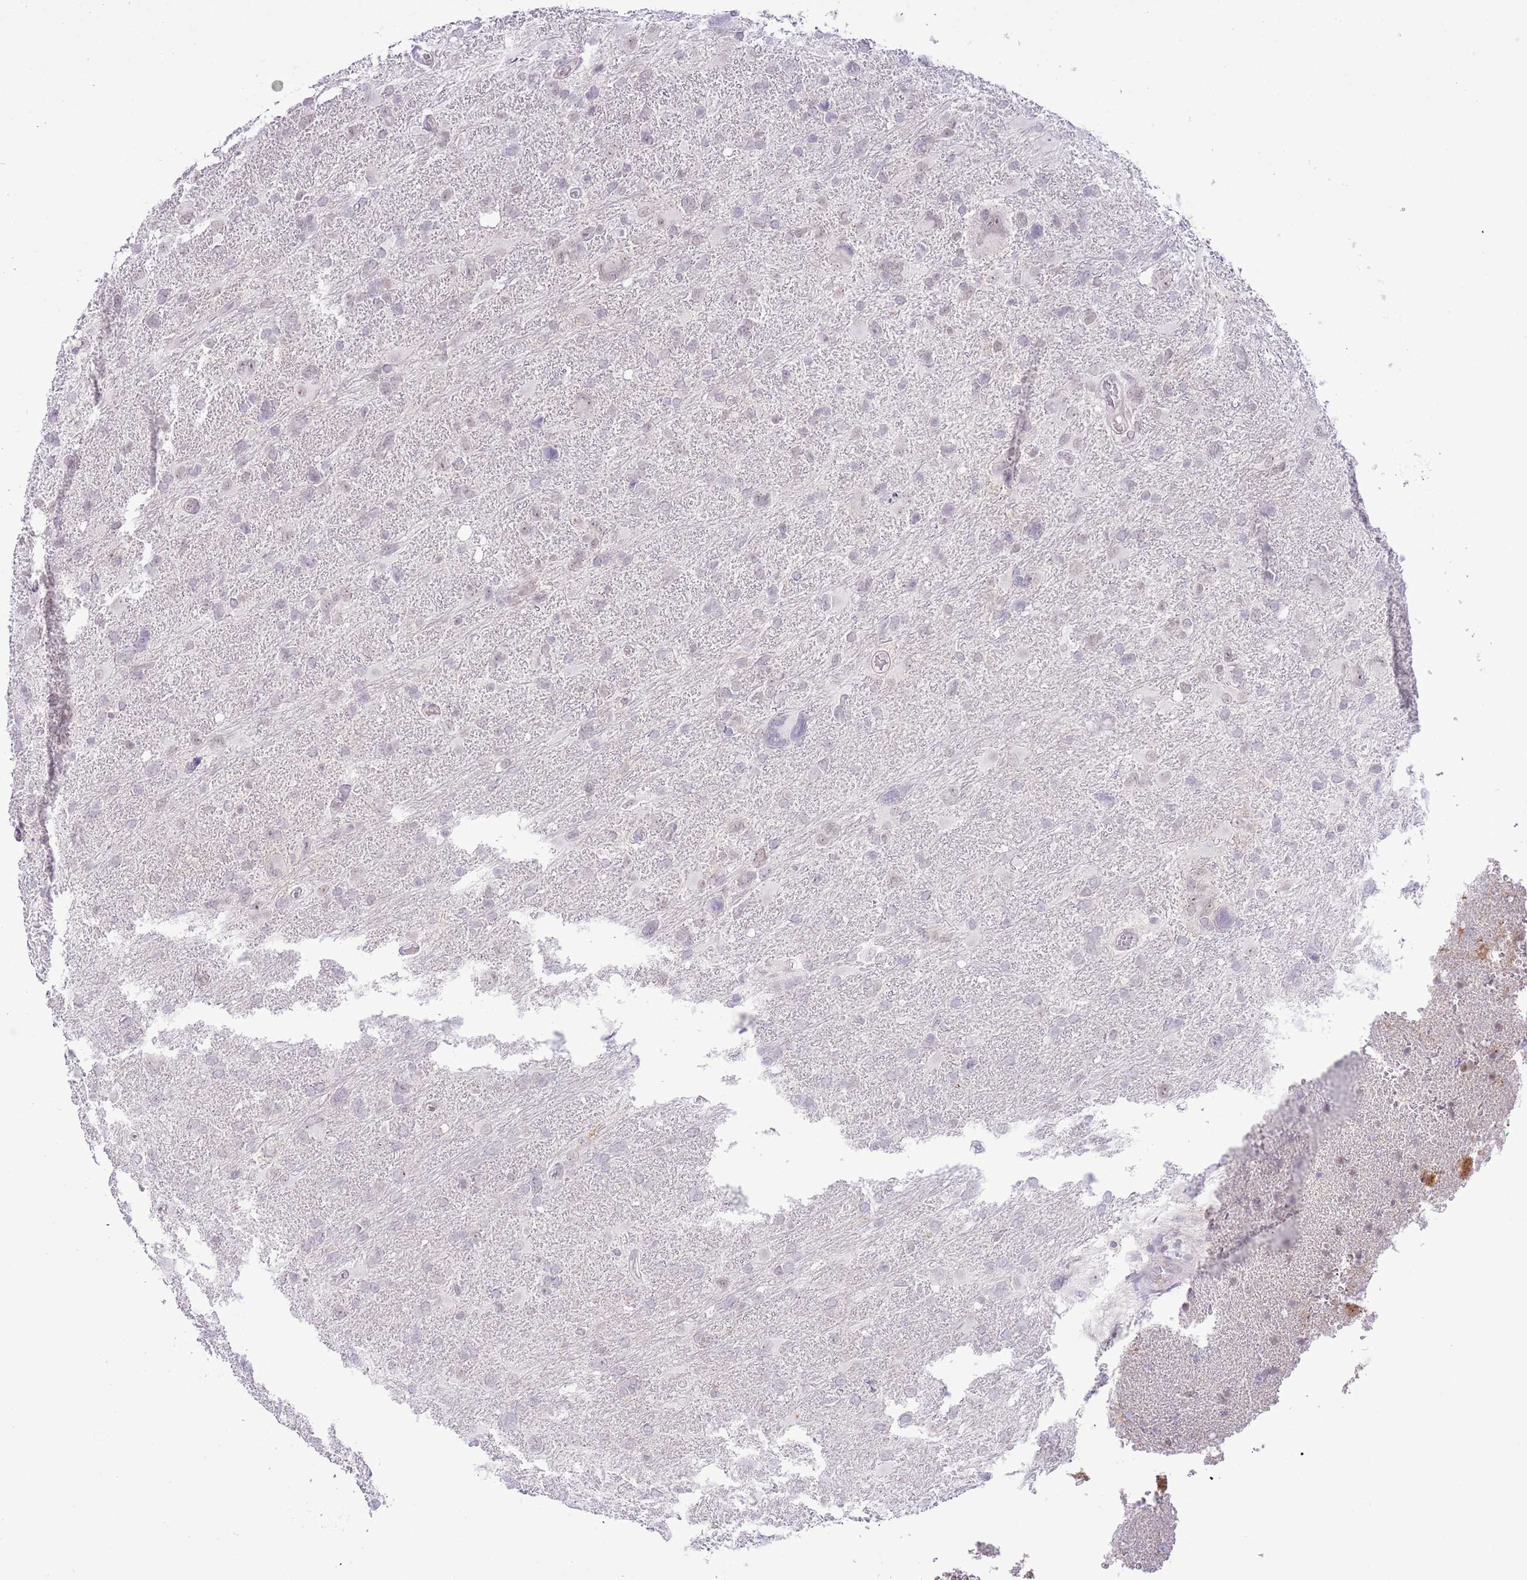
{"staining": {"intensity": "negative", "quantity": "none", "location": "none"}, "tissue": "glioma", "cell_type": "Tumor cells", "image_type": "cancer", "snomed": [{"axis": "morphology", "description": "Glioma, malignant, High grade"}, {"axis": "topography", "description": "Brain"}], "caption": "This micrograph is of glioma stained with immunohistochemistry to label a protein in brown with the nuclei are counter-stained blue. There is no staining in tumor cells.", "gene": "MIDN", "patient": {"sex": "male", "age": 61}}